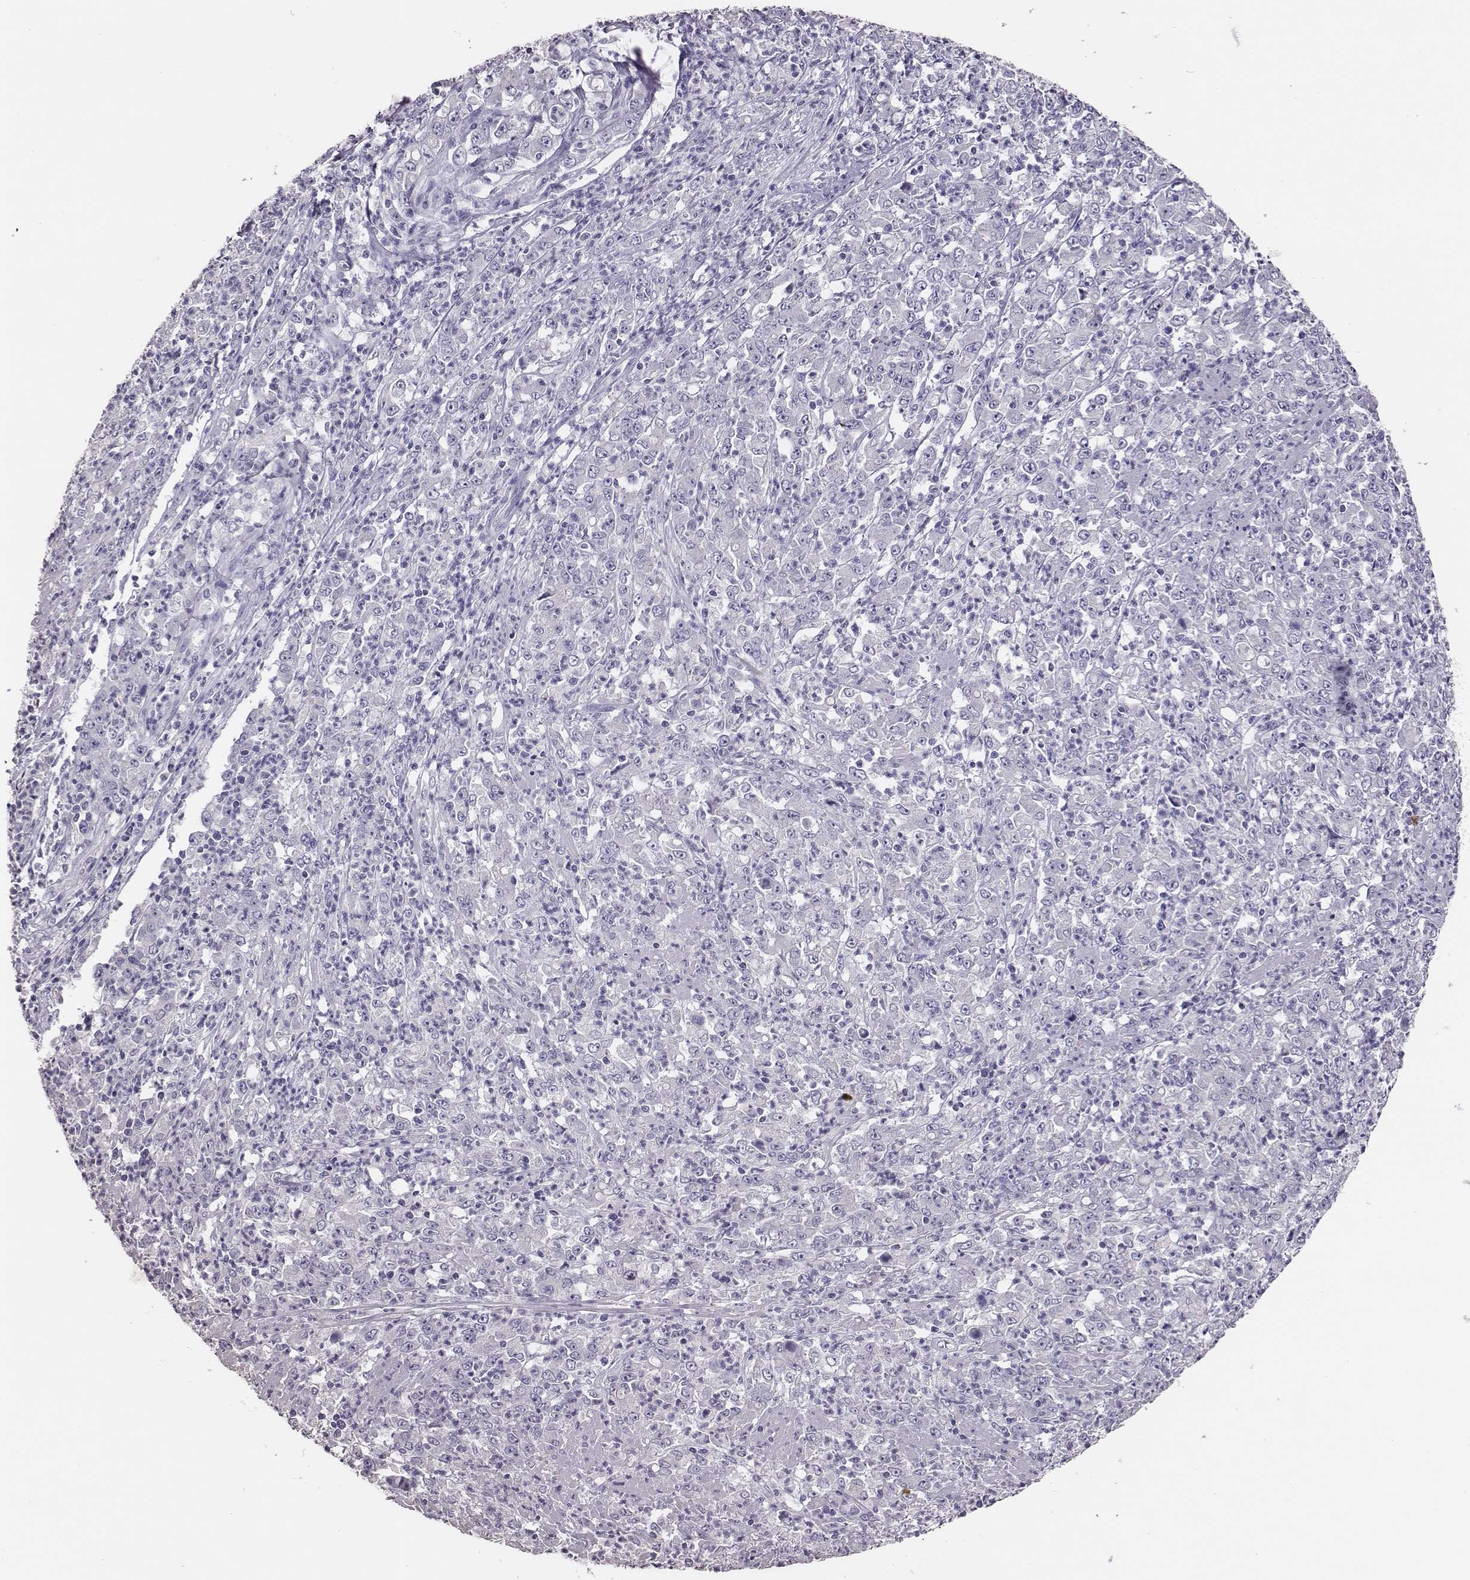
{"staining": {"intensity": "negative", "quantity": "none", "location": "none"}, "tissue": "stomach cancer", "cell_type": "Tumor cells", "image_type": "cancer", "snomed": [{"axis": "morphology", "description": "Adenocarcinoma, NOS"}, {"axis": "topography", "description": "Stomach, lower"}], "caption": "There is no significant expression in tumor cells of adenocarcinoma (stomach). Brightfield microscopy of IHC stained with DAB (brown) and hematoxylin (blue), captured at high magnification.", "gene": "P2RY10", "patient": {"sex": "female", "age": 71}}